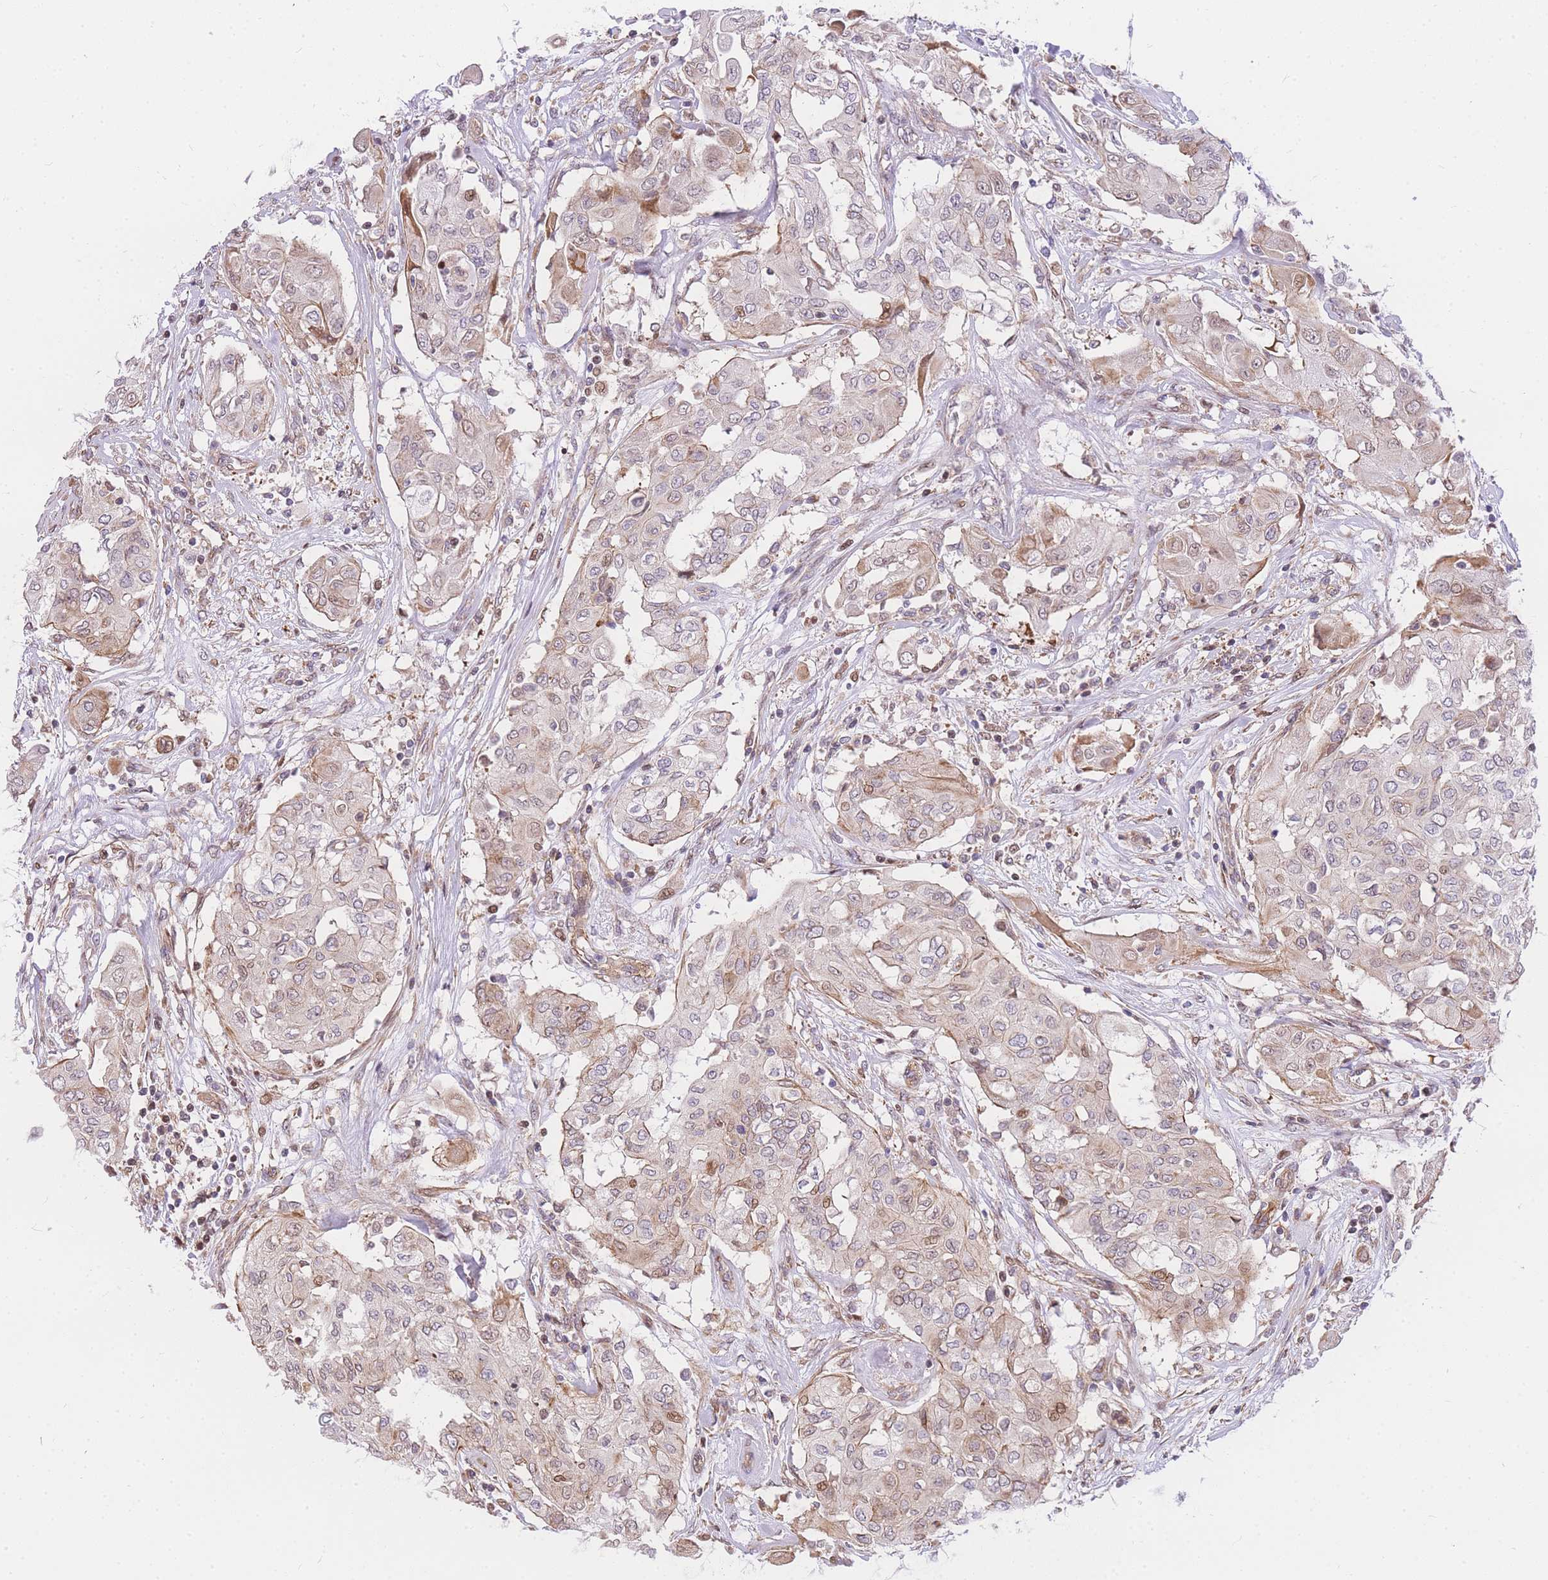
{"staining": {"intensity": "weak", "quantity": "25%-75%", "location": "cytoplasmic/membranous,nuclear"}, "tissue": "thyroid cancer", "cell_type": "Tumor cells", "image_type": "cancer", "snomed": [{"axis": "morphology", "description": "Papillary adenocarcinoma, NOS"}, {"axis": "topography", "description": "Thyroid gland"}], "caption": "The immunohistochemical stain shows weak cytoplasmic/membranous and nuclear expression in tumor cells of thyroid cancer tissue.", "gene": "S100PBP", "patient": {"sex": "female", "age": 59}}